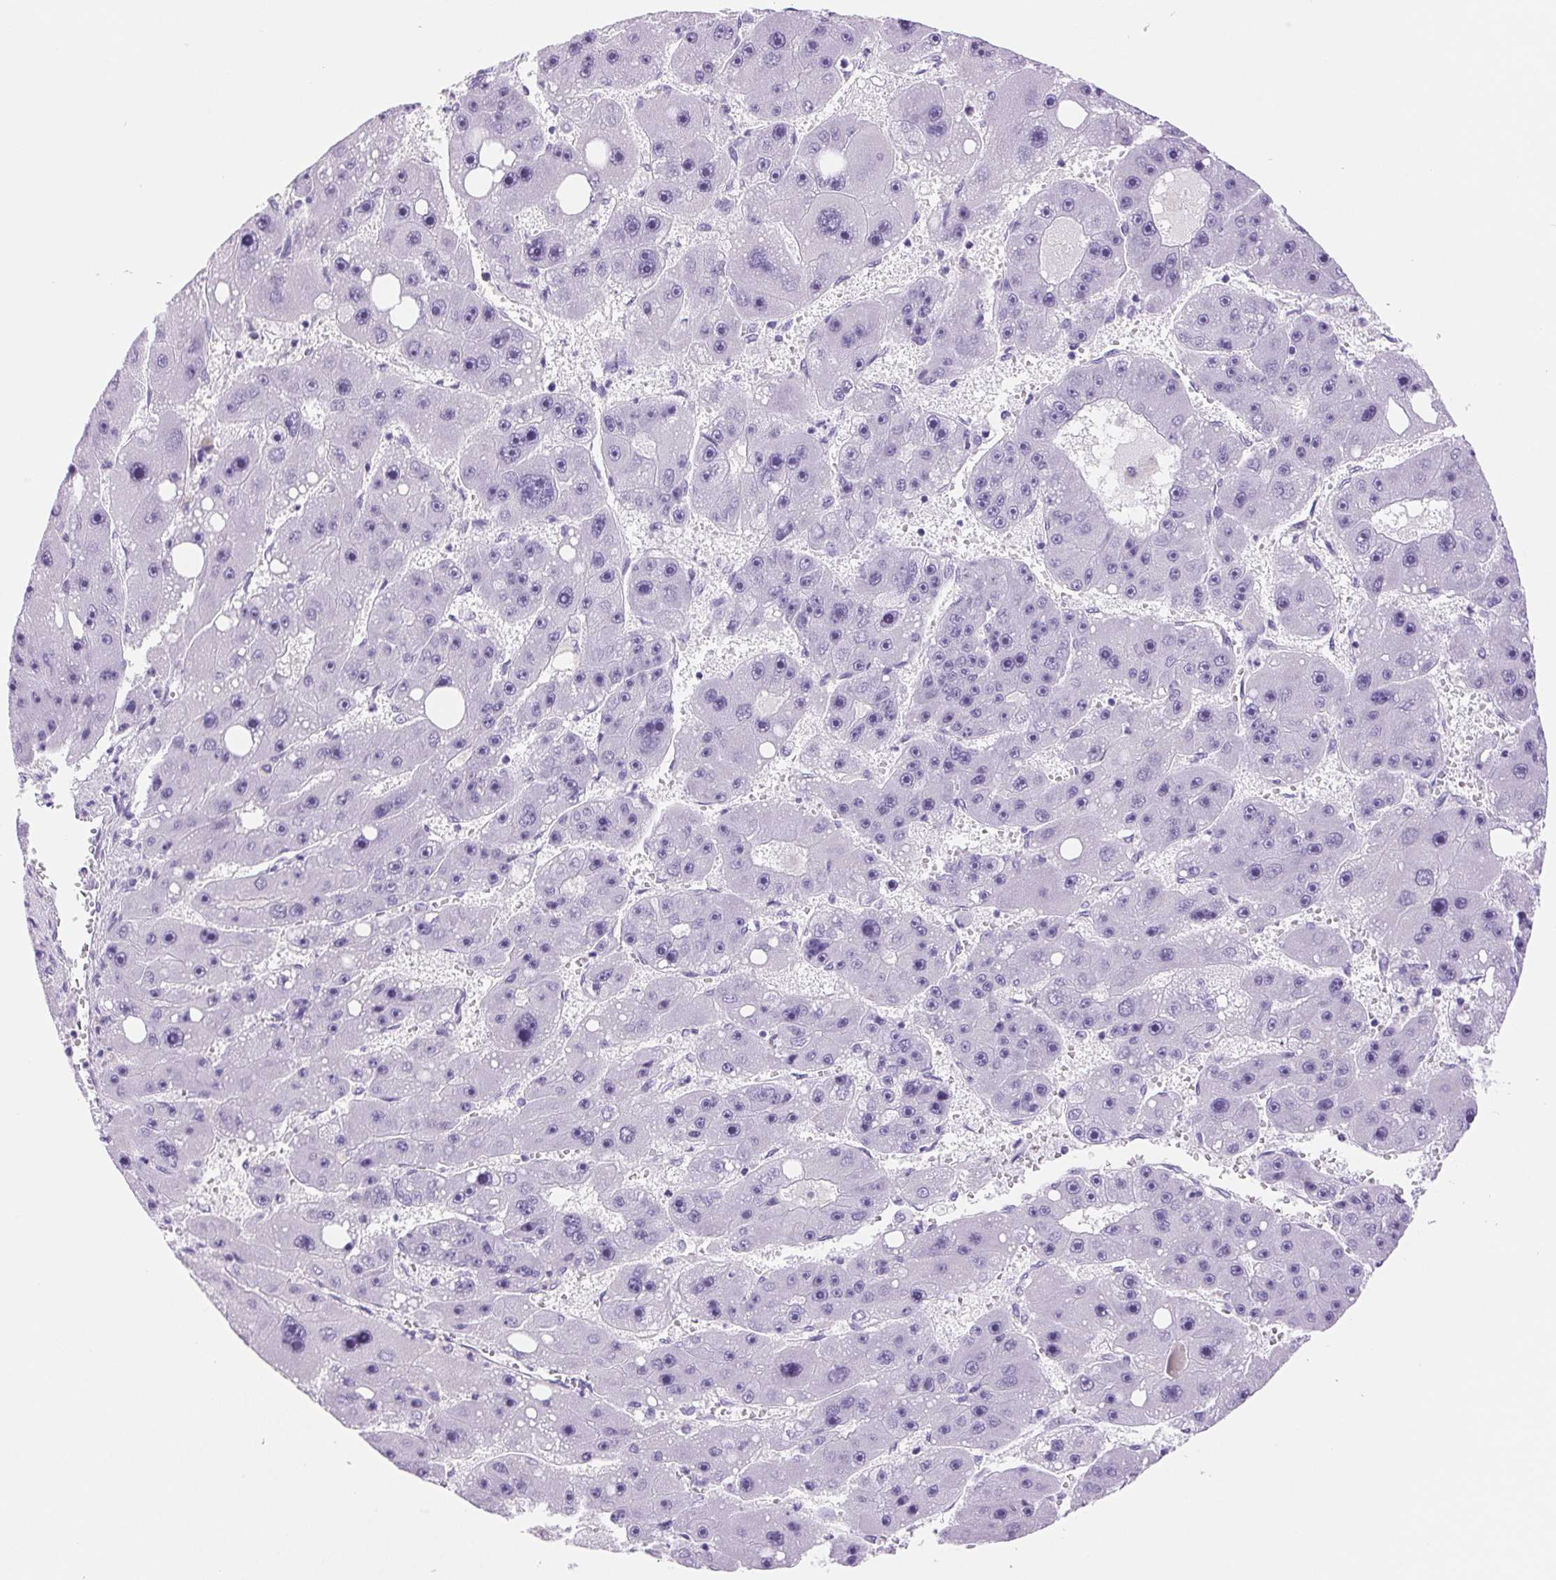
{"staining": {"intensity": "negative", "quantity": "none", "location": "none"}, "tissue": "liver cancer", "cell_type": "Tumor cells", "image_type": "cancer", "snomed": [{"axis": "morphology", "description": "Carcinoma, Hepatocellular, NOS"}, {"axis": "topography", "description": "Liver"}], "caption": "Liver hepatocellular carcinoma was stained to show a protein in brown. There is no significant positivity in tumor cells.", "gene": "SERPINB3", "patient": {"sex": "female", "age": 61}}